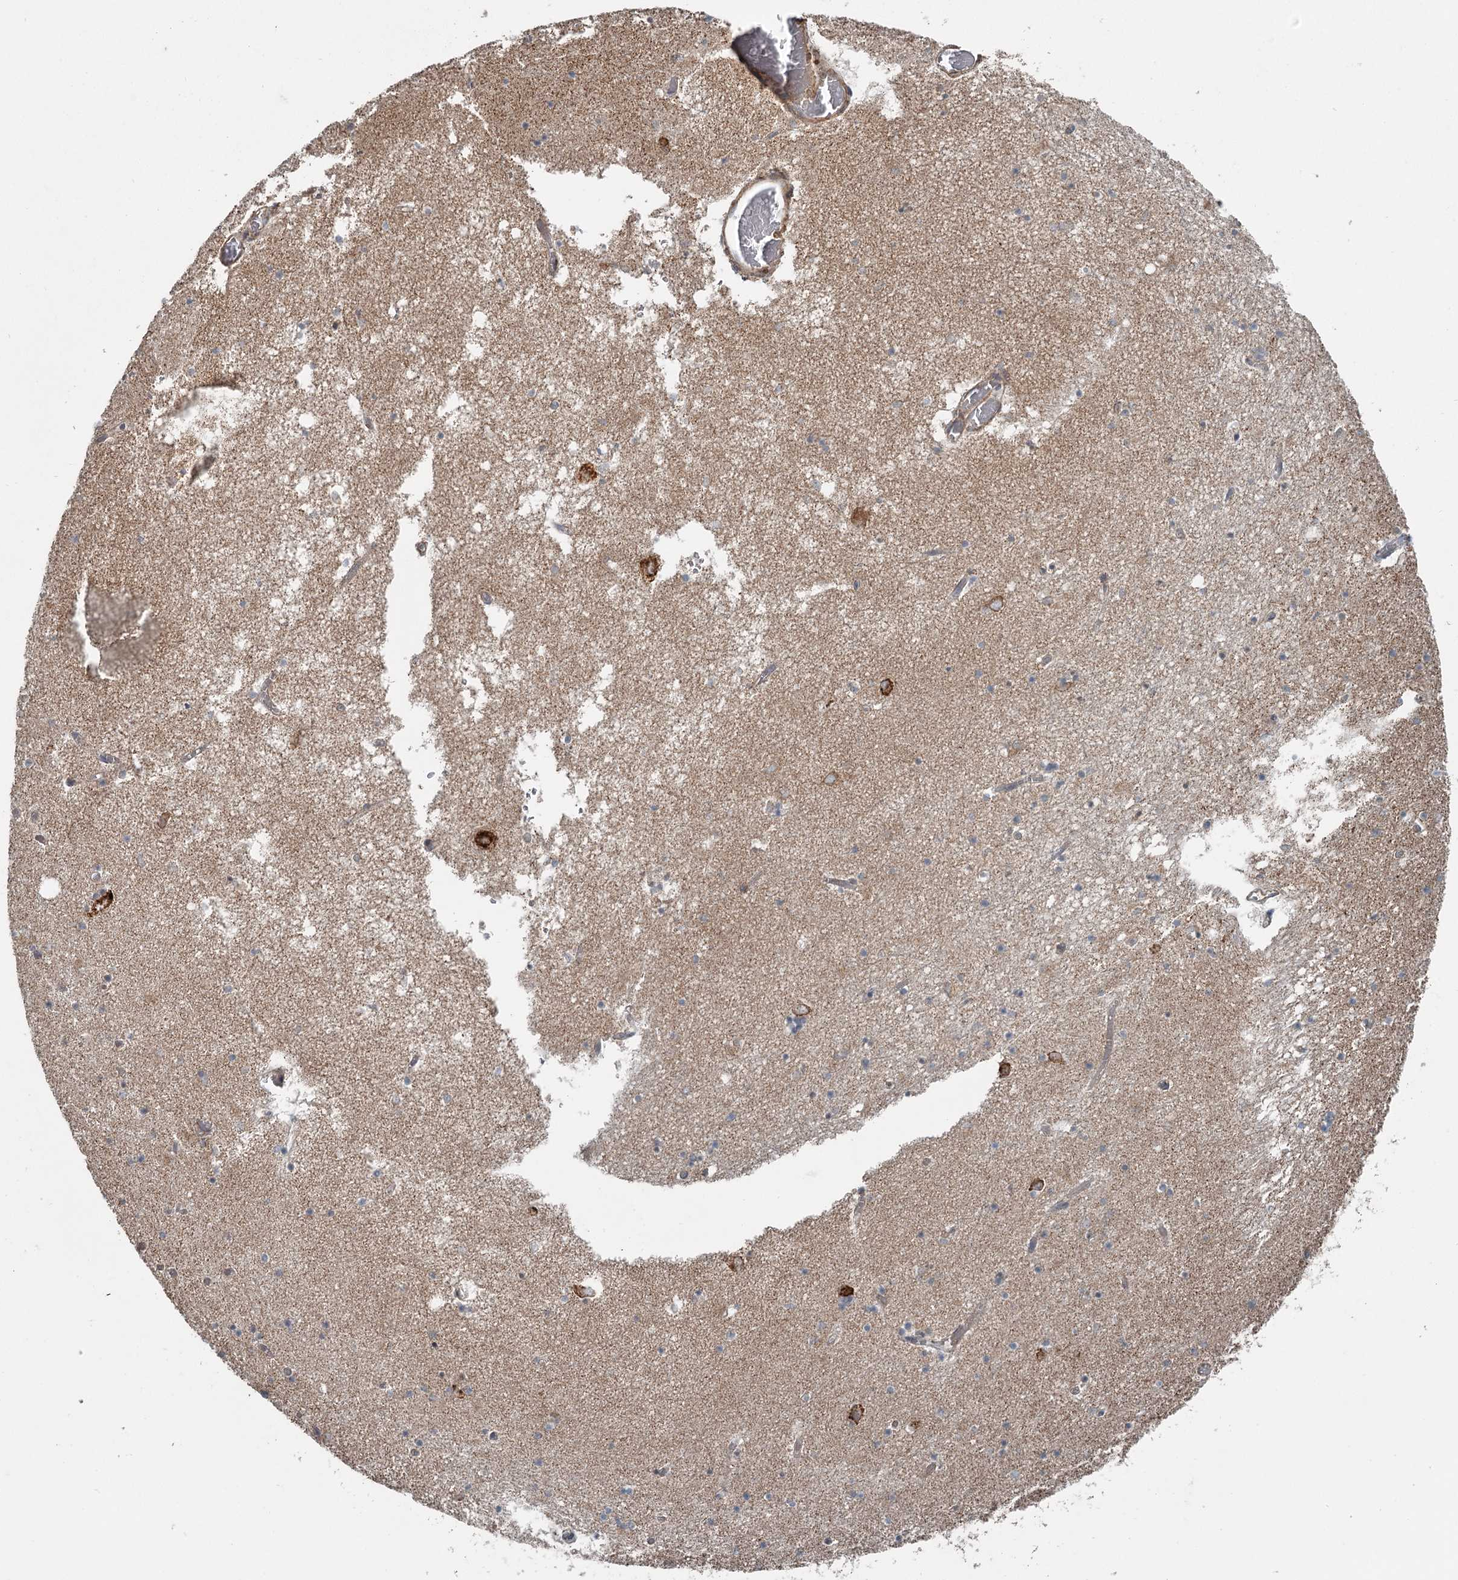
{"staining": {"intensity": "negative", "quantity": "none", "location": "none"}, "tissue": "hippocampus", "cell_type": "Glial cells", "image_type": "normal", "snomed": [{"axis": "morphology", "description": "Normal tissue, NOS"}, {"axis": "topography", "description": "Hippocampus"}], "caption": "Glial cells show no significant staining in benign hippocampus.", "gene": "RASSF8", "patient": {"sex": "male", "age": 70}}